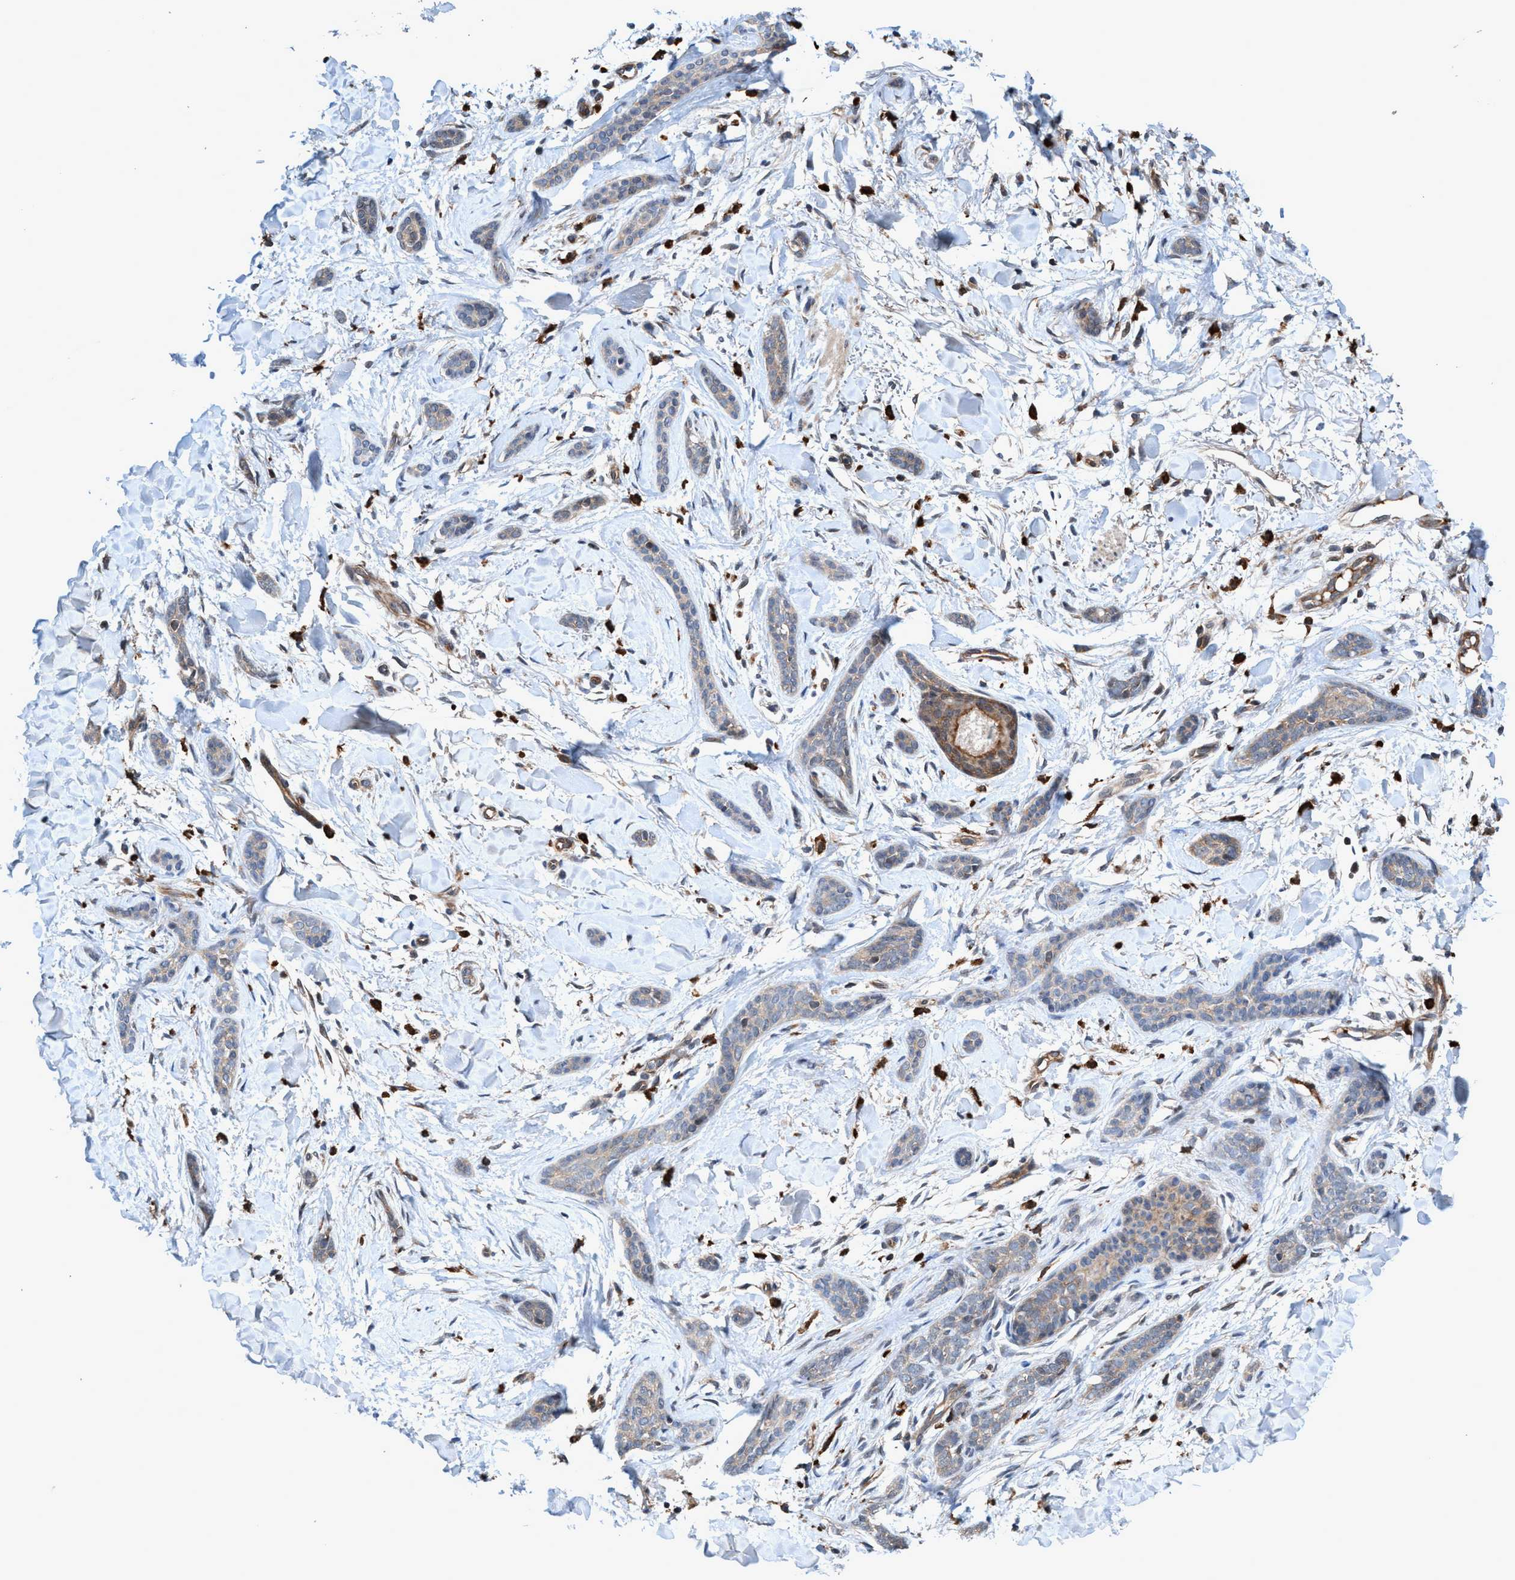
{"staining": {"intensity": "weak", "quantity": "<25%", "location": "cytoplasmic/membranous"}, "tissue": "skin cancer", "cell_type": "Tumor cells", "image_type": "cancer", "snomed": [{"axis": "morphology", "description": "Basal cell carcinoma"}, {"axis": "morphology", "description": "Adnexal tumor, benign"}, {"axis": "topography", "description": "Skin"}], "caption": "A micrograph of benign adnexal tumor (skin) stained for a protein shows no brown staining in tumor cells.", "gene": "TRIM65", "patient": {"sex": "female", "age": 42}}